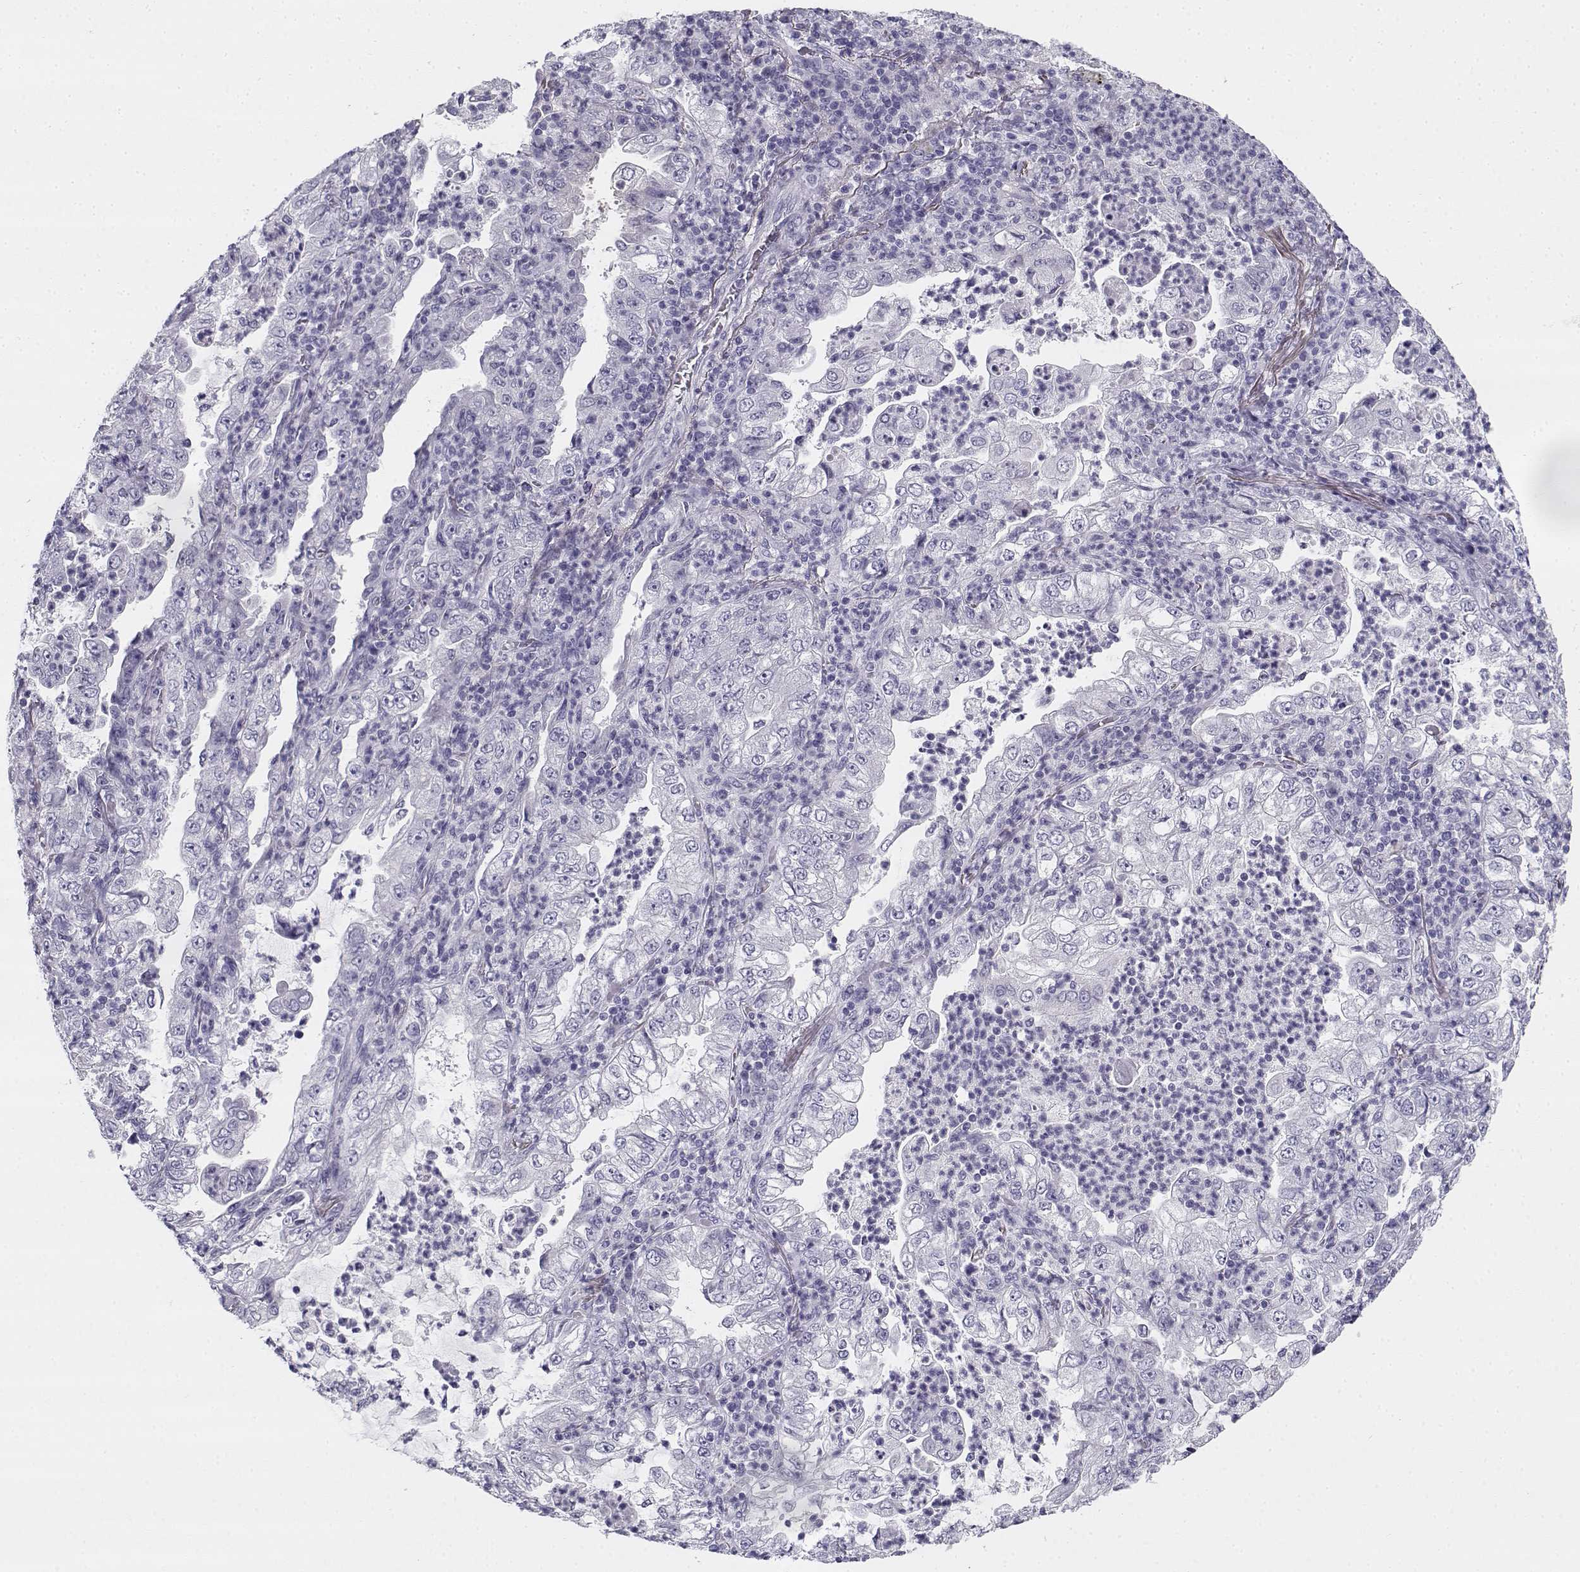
{"staining": {"intensity": "negative", "quantity": "none", "location": "none"}, "tissue": "lung cancer", "cell_type": "Tumor cells", "image_type": "cancer", "snomed": [{"axis": "morphology", "description": "Adenocarcinoma, NOS"}, {"axis": "topography", "description": "Lung"}], "caption": "Lung cancer was stained to show a protein in brown. There is no significant expression in tumor cells.", "gene": "CREB3L3", "patient": {"sex": "female", "age": 73}}